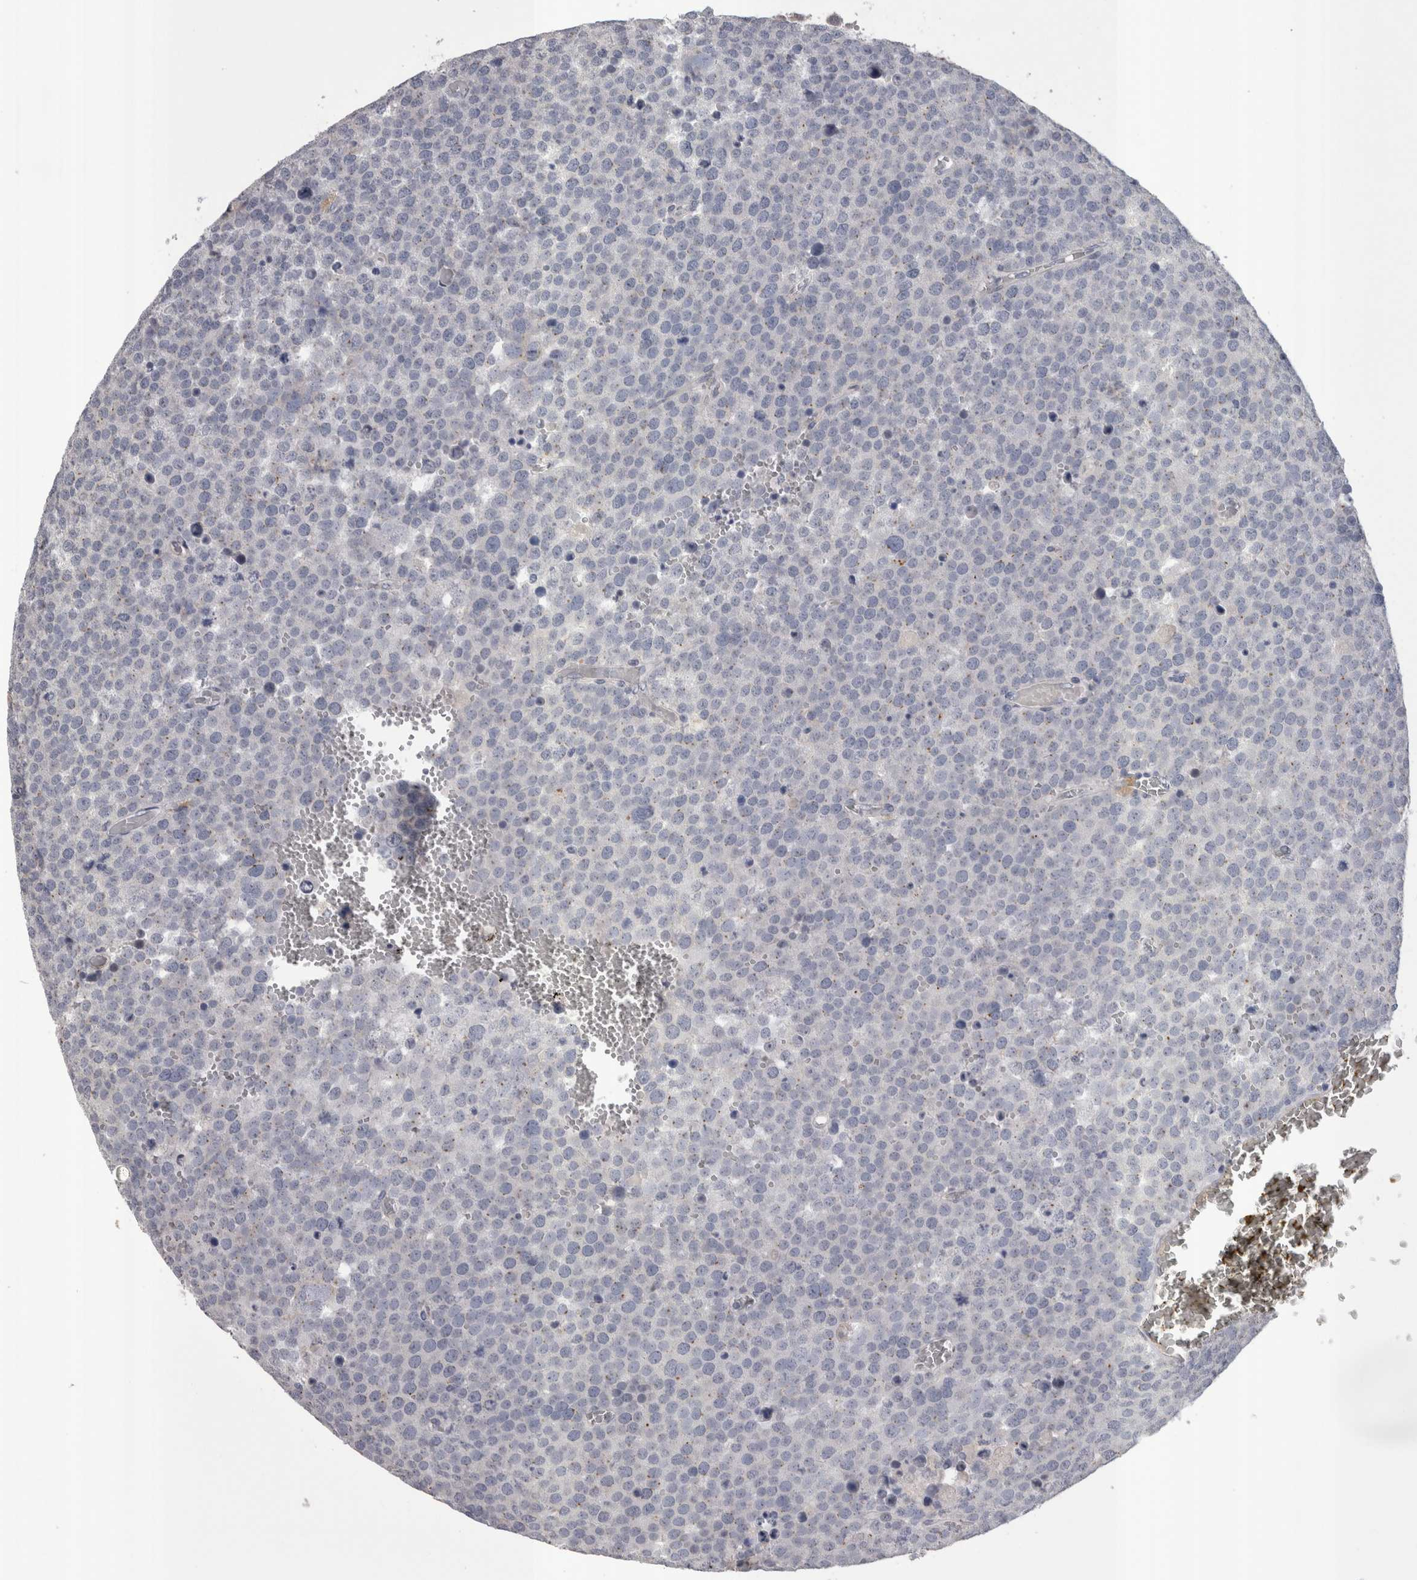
{"staining": {"intensity": "negative", "quantity": "none", "location": "none"}, "tissue": "testis cancer", "cell_type": "Tumor cells", "image_type": "cancer", "snomed": [{"axis": "morphology", "description": "Seminoma, NOS"}, {"axis": "topography", "description": "Testis"}], "caption": "An IHC image of testis cancer is shown. There is no staining in tumor cells of testis cancer.", "gene": "STC1", "patient": {"sex": "male", "age": 71}}